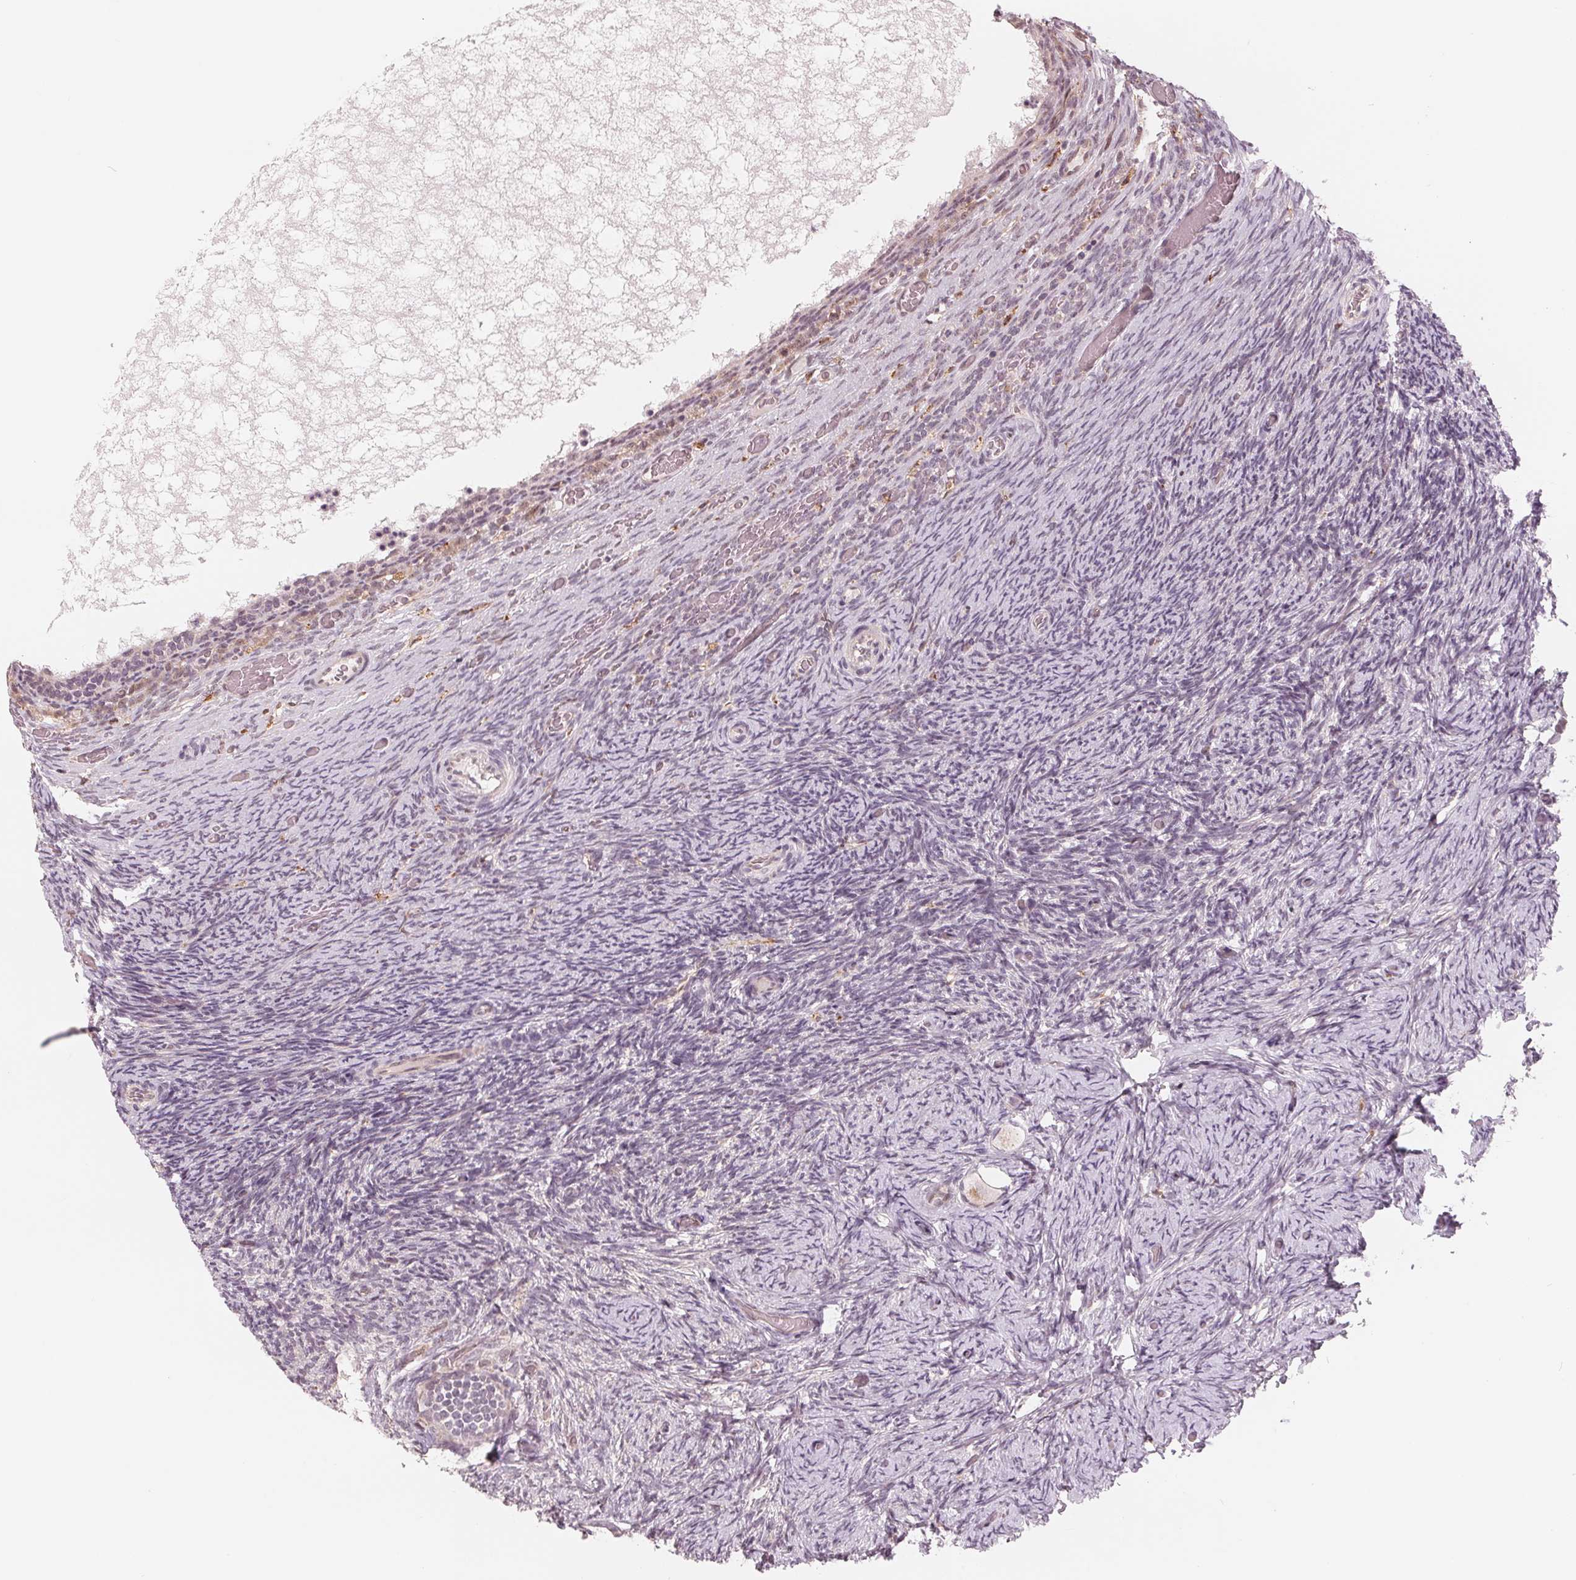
{"staining": {"intensity": "weak", "quantity": ">75%", "location": "cytoplasmic/membranous"}, "tissue": "ovary", "cell_type": "Follicle cells", "image_type": "normal", "snomed": [{"axis": "morphology", "description": "Normal tissue, NOS"}, {"axis": "topography", "description": "Ovary"}], "caption": "The photomicrograph exhibits a brown stain indicating the presence of a protein in the cytoplasmic/membranous of follicle cells in ovary. (DAB IHC, brown staining for protein, blue staining for nuclei).", "gene": "IL9R", "patient": {"sex": "female", "age": 34}}